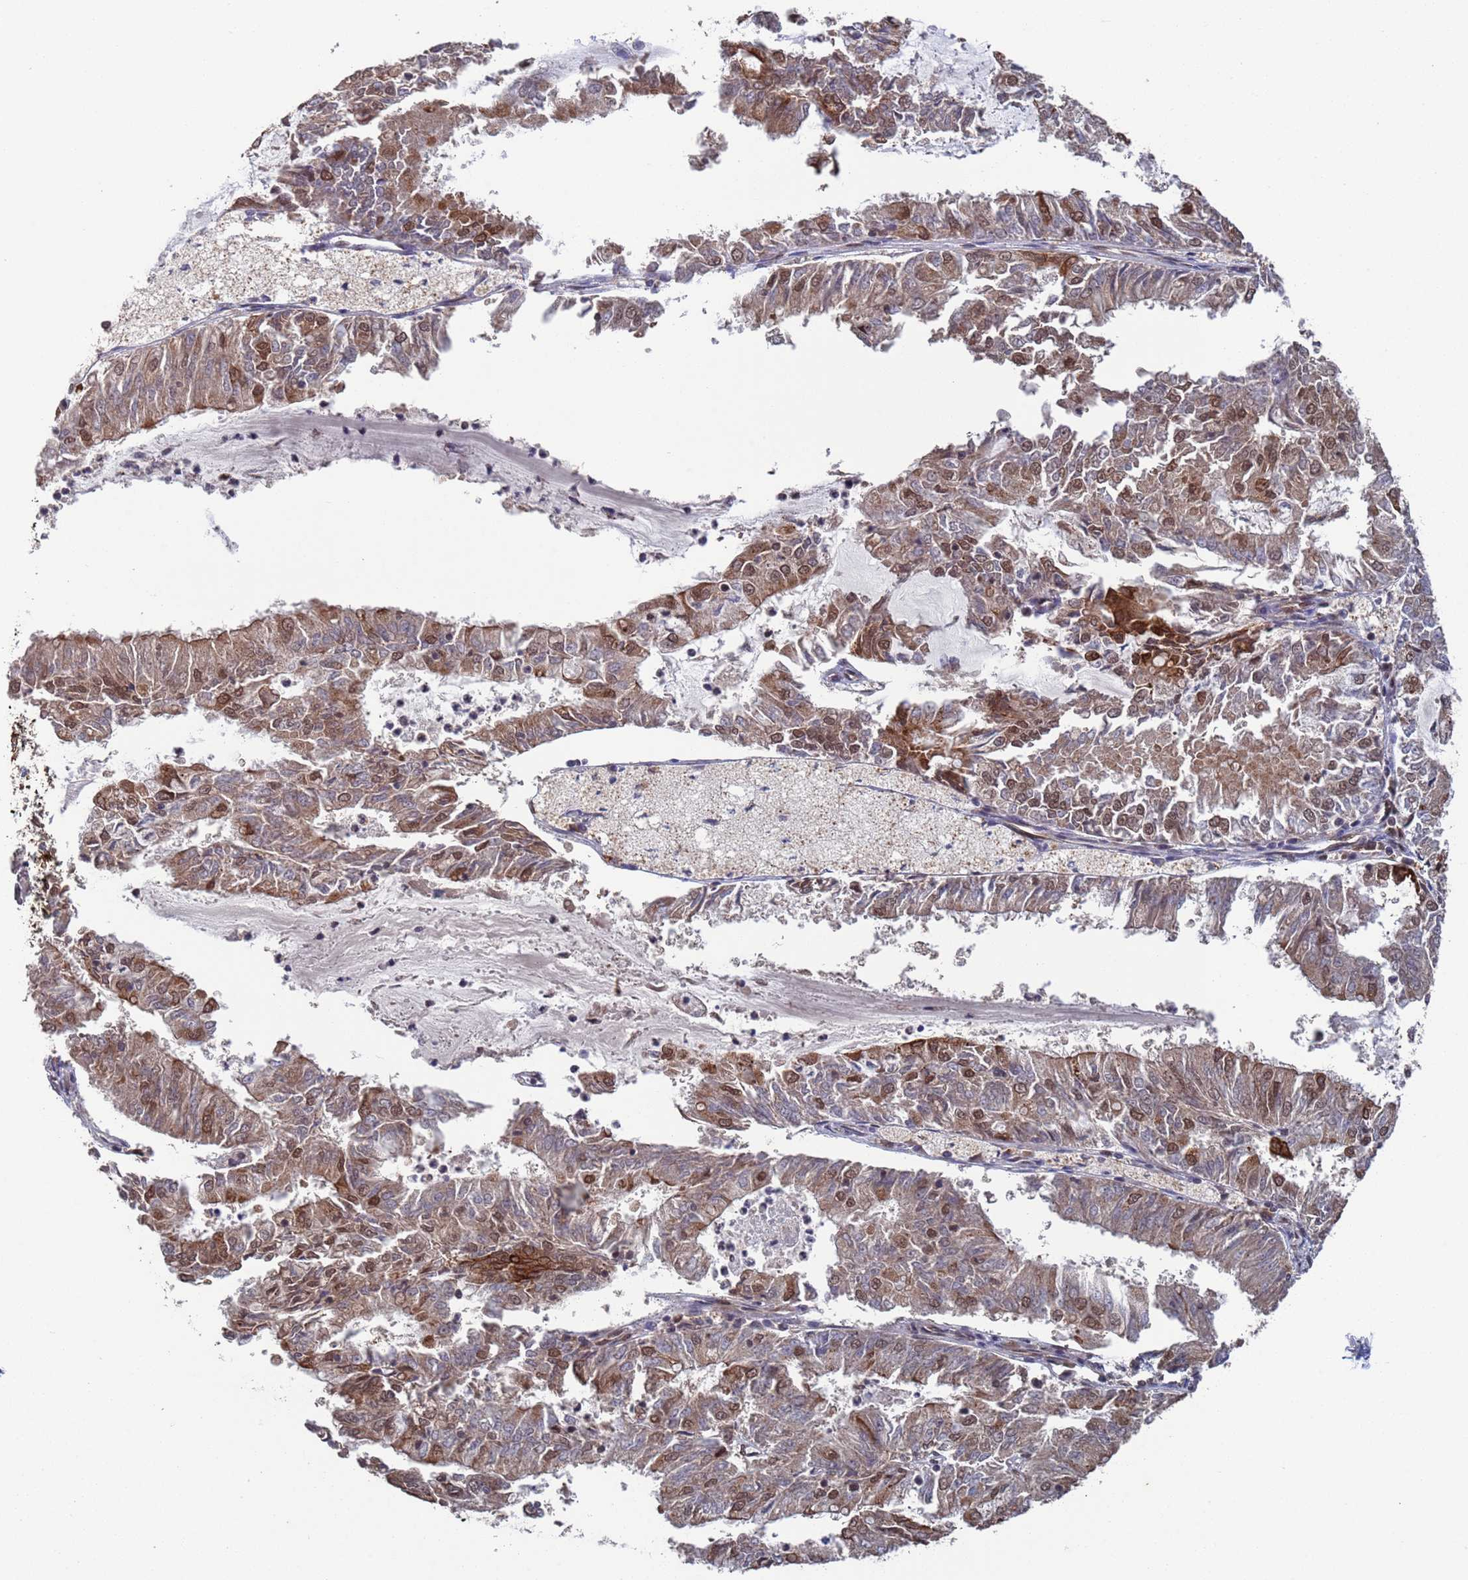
{"staining": {"intensity": "moderate", "quantity": "25%-75%", "location": "cytoplasmic/membranous"}, "tissue": "endometrial cancer", "cell_type": "Tumor cells", "image_type": "cancer", "snomed": [{"axis": "morphology", "description": "Adenocarcinoma, NOS"}, {"axis": "topography", "description": "Endometrium"}], "caption": "A brown stain labels moderate cytoplasmic/membranous staining of a protein in endometrial cancer tumor cells.", "gene": "FUBP3", "patient": {"sex": "female", "age": 57}}